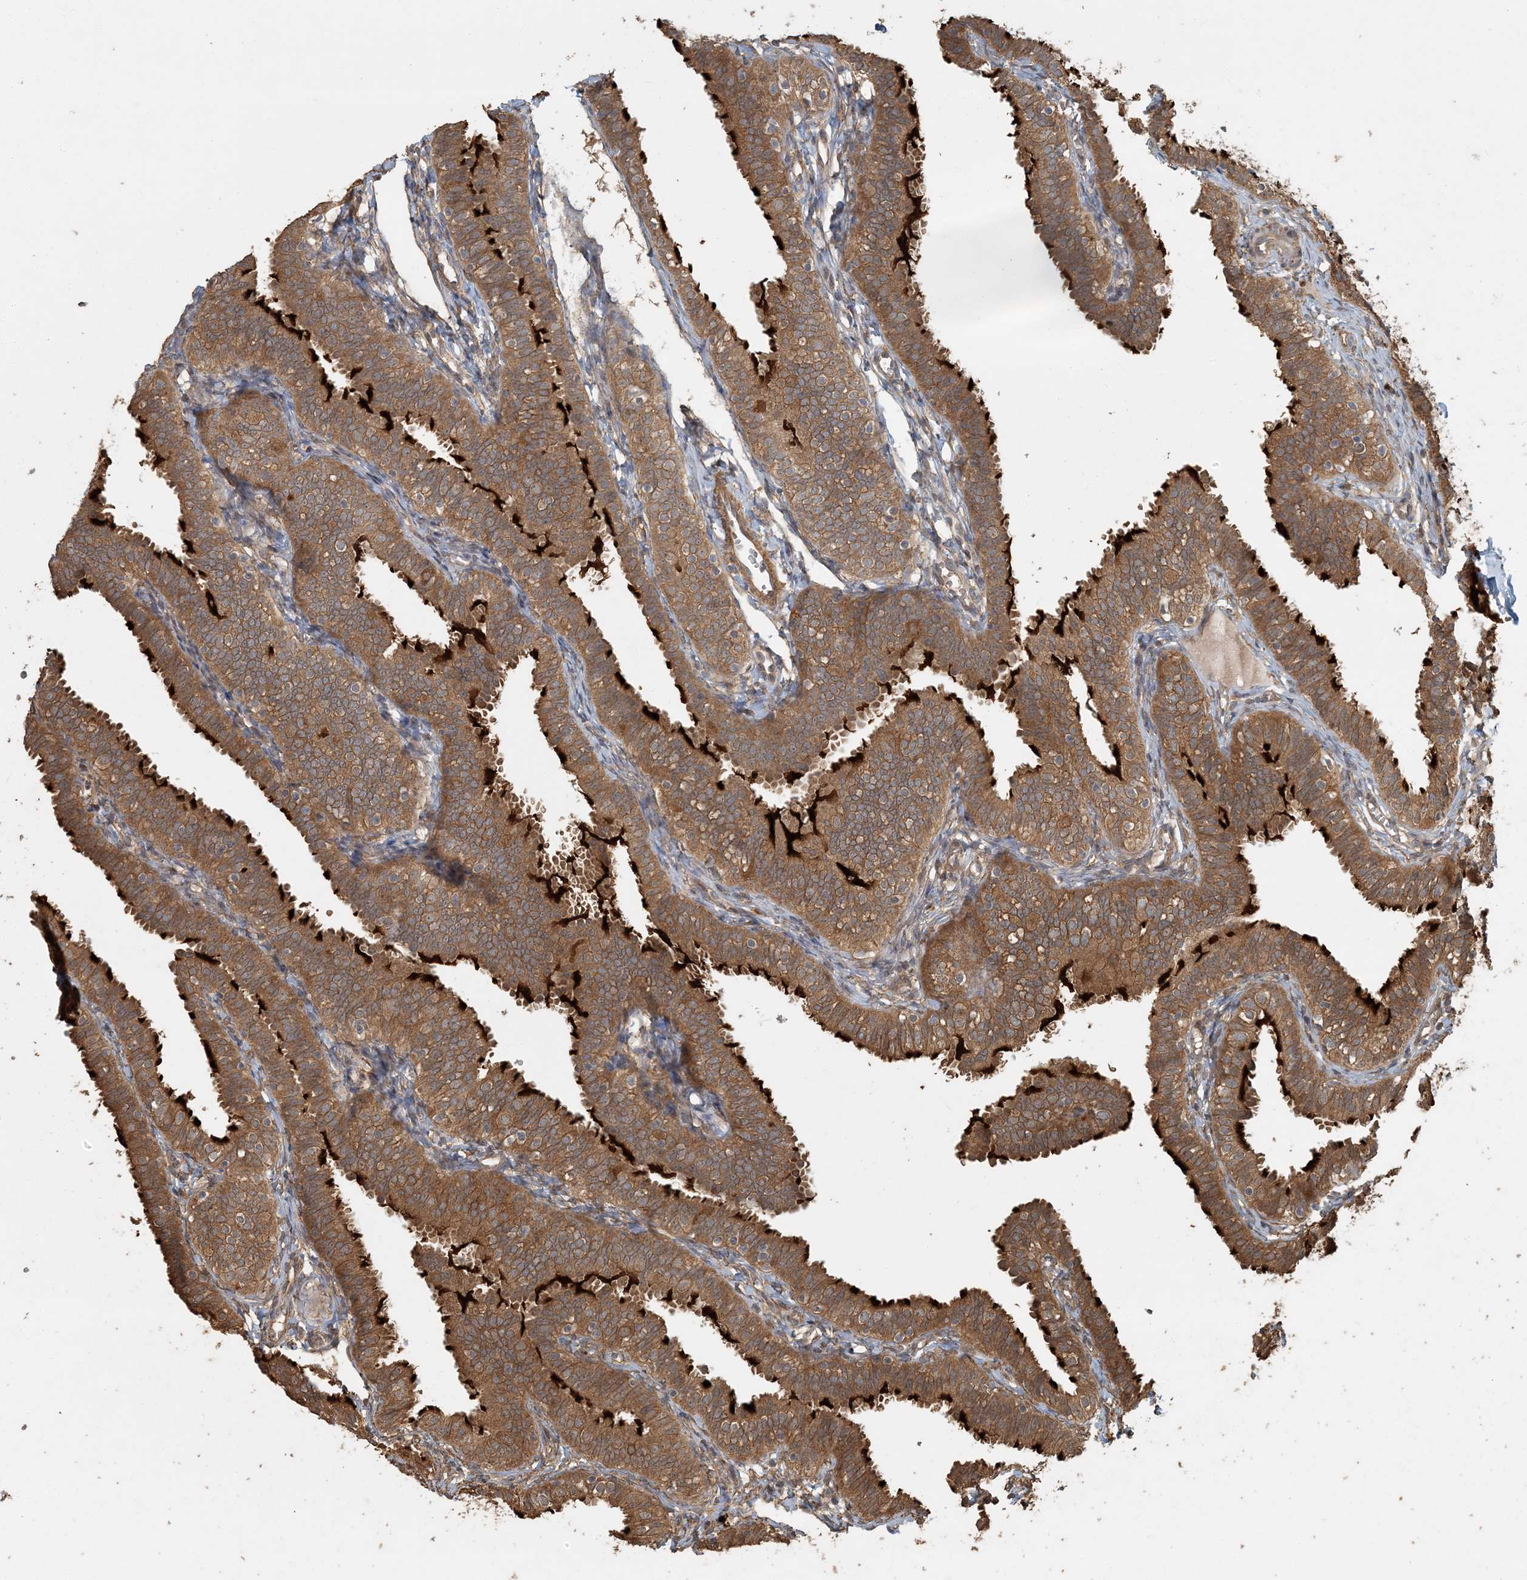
{"staining": {"intensity": "strong", "quantity": ">75%", "location": "cytoplasmic/membranous"}, "tissue": "fallopian tube", "cell_type": "Glandular cells", "image_type": "normal", "snomed": [{"axis": "morphology", "description": "Normal tissue, NOS"}, {"axis": "topography", "description": "Fallopian tube"}], "caption": "A brown stain highlights strong cytoplasmic/membranous positivity of a protein in glandular cells of unremarkable human fallopian tube. The protein of interest is stained brown, and the nuclei are stained in blue (DAB (3,3'-diaminobenzidine) IHC with brightfield microscopy, high magnification).", "gene": "AK9", "patient": {"sex": "female", "age": 35}}